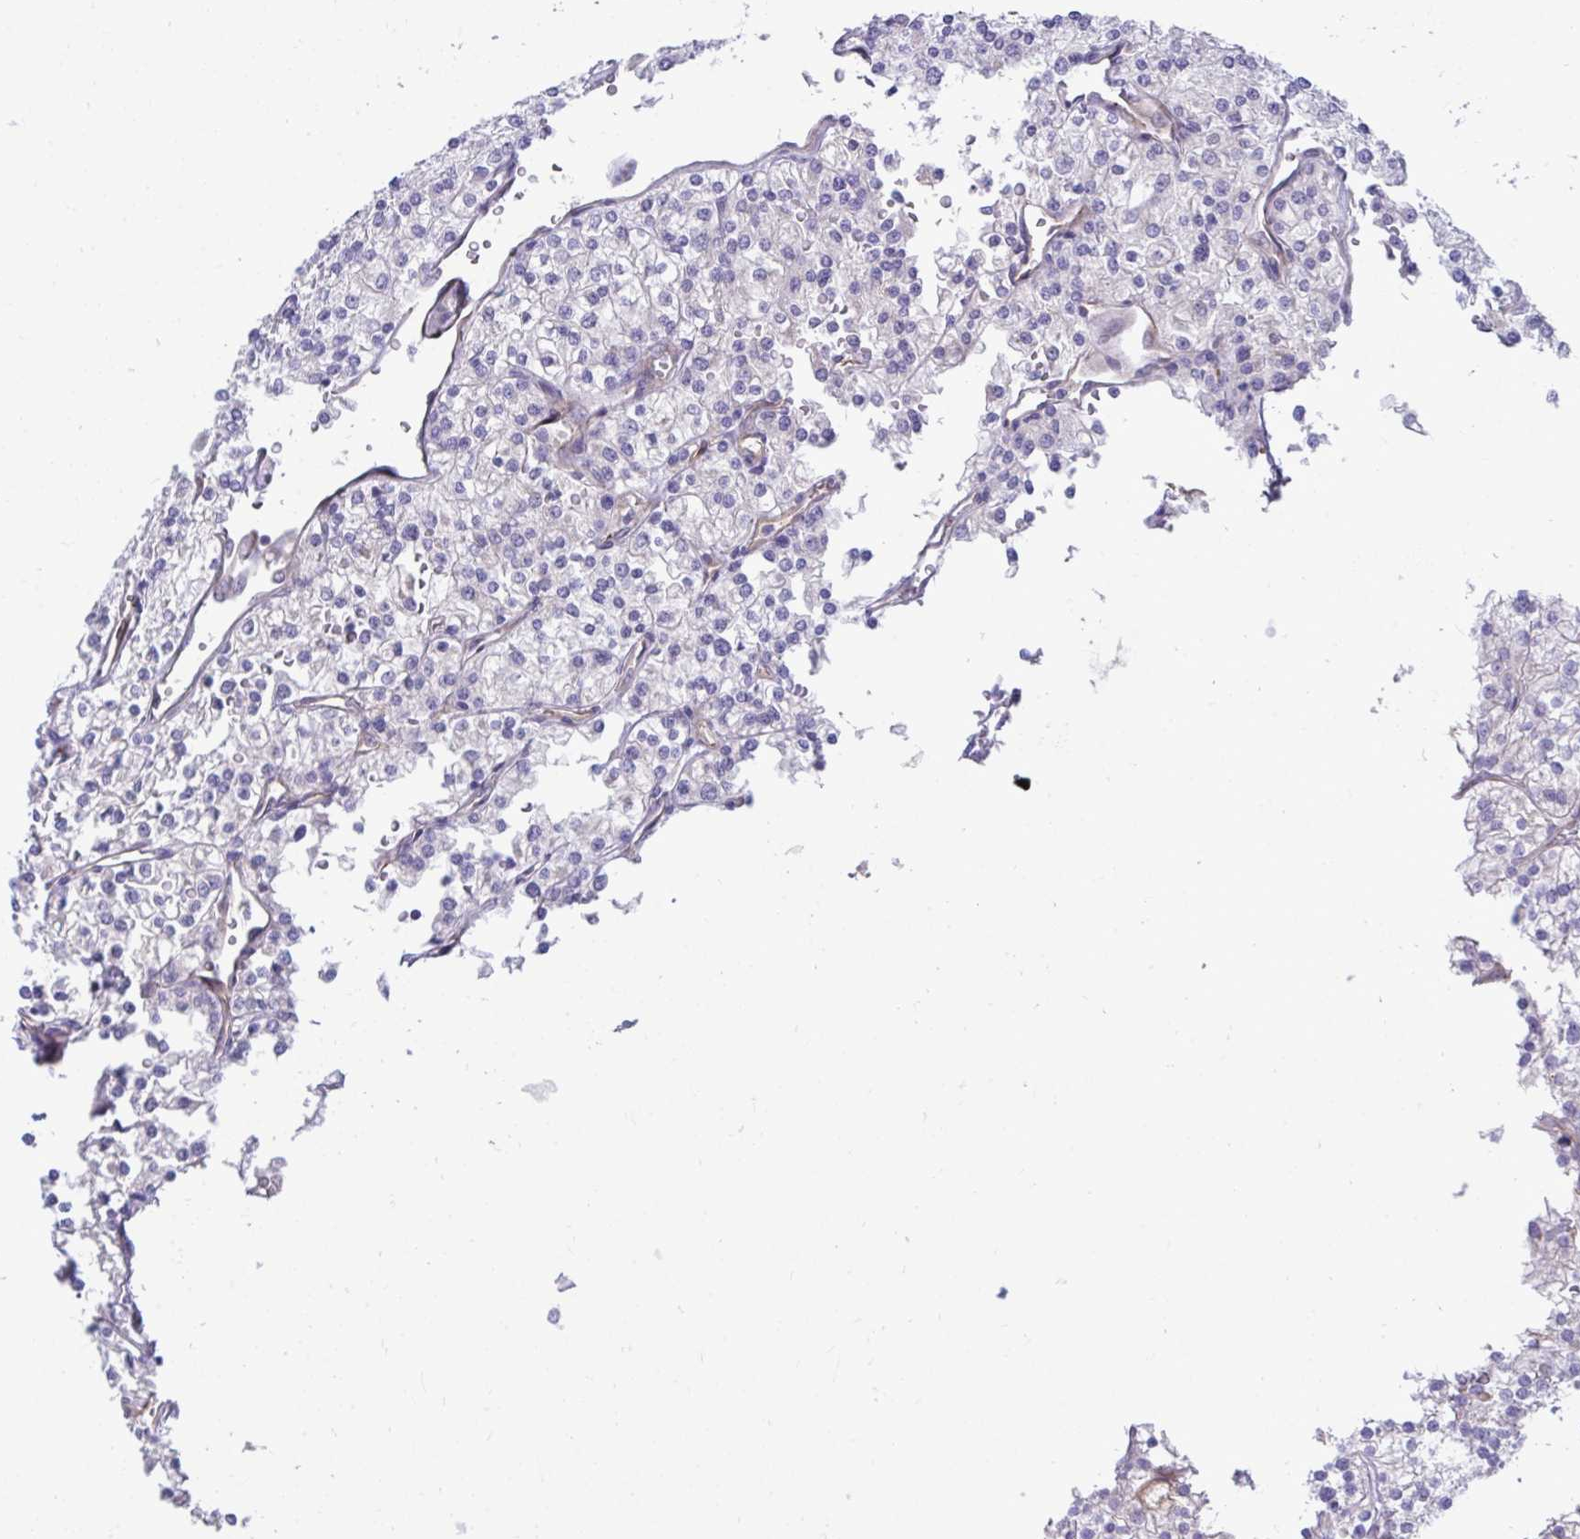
{"staining": {"intensity": "negative", "quantity": "none", "location": "none"}, "tissue": "renal cancer", "cell_type": "Tumor cells", "image_type": "cancer", "snomed": [{"axis": "morphology", "description": "Adenocarcinoma, NOS"}, {"axis": "topography", "description": "Kidney"}], "caption": "Human adenocarcinoma (renal) stained for a protein using IHC demonstrates no staining in tumor cells.", "gene": "PIGZ", "patient": {"sex": "male", "age": 80}}